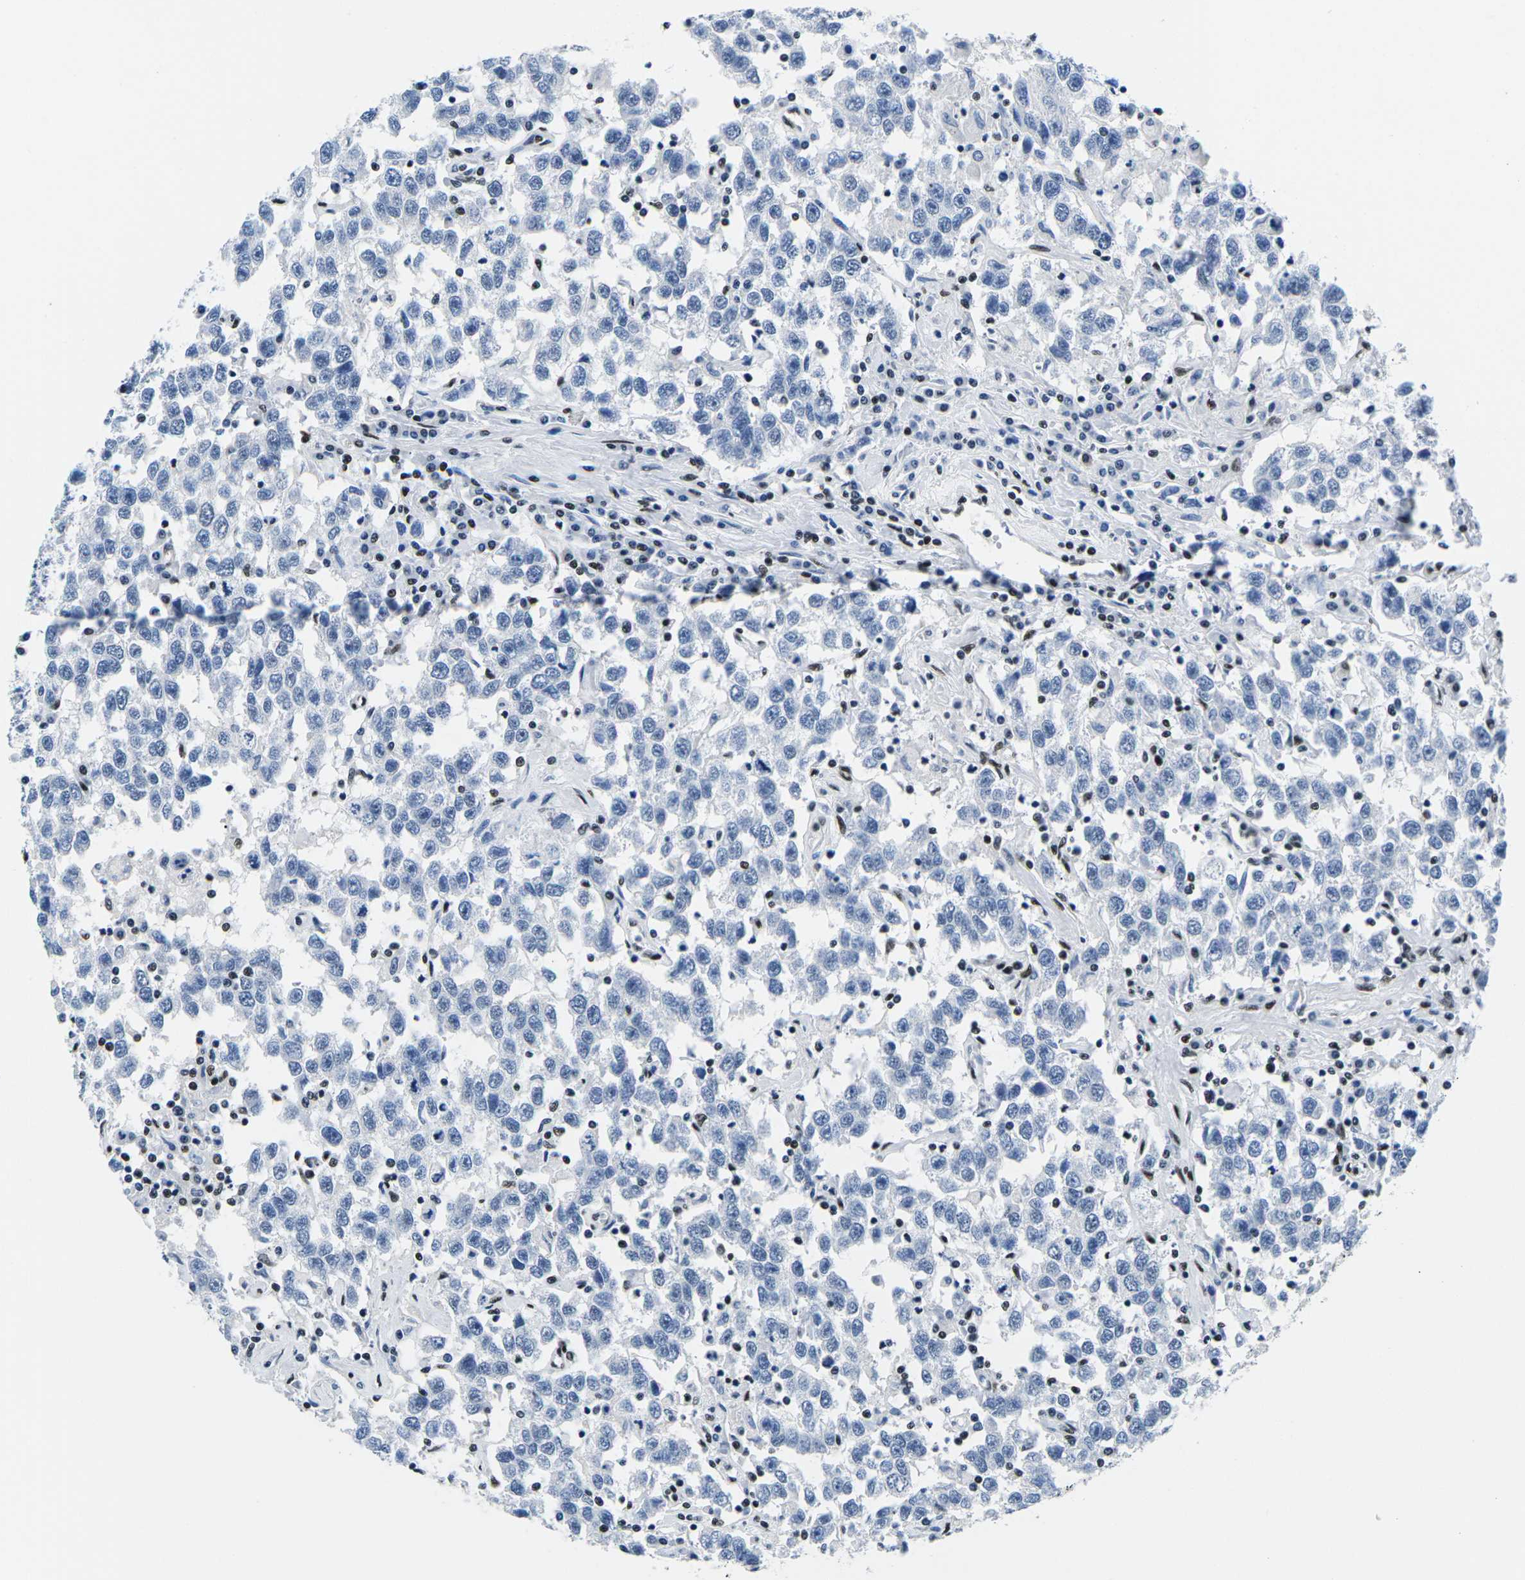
{"staining": {"intensity": "negative", "quantity": "none", "location": "none"}, "tissue": "testis cancer", "cell_type": "Tumor cells", "image_type": "cancer", "snomed": [{"axis": "morphology", "description": "Seminoma, NOS"}, {"axis": "topography", "description": "Testis"}], "caption": "Immunohistochemical staining of human seminoma (testis) demonstrates no significant staining in tumor cells.", "gene": "ATF1", "patient": {"sex": "male", "age": 41}}